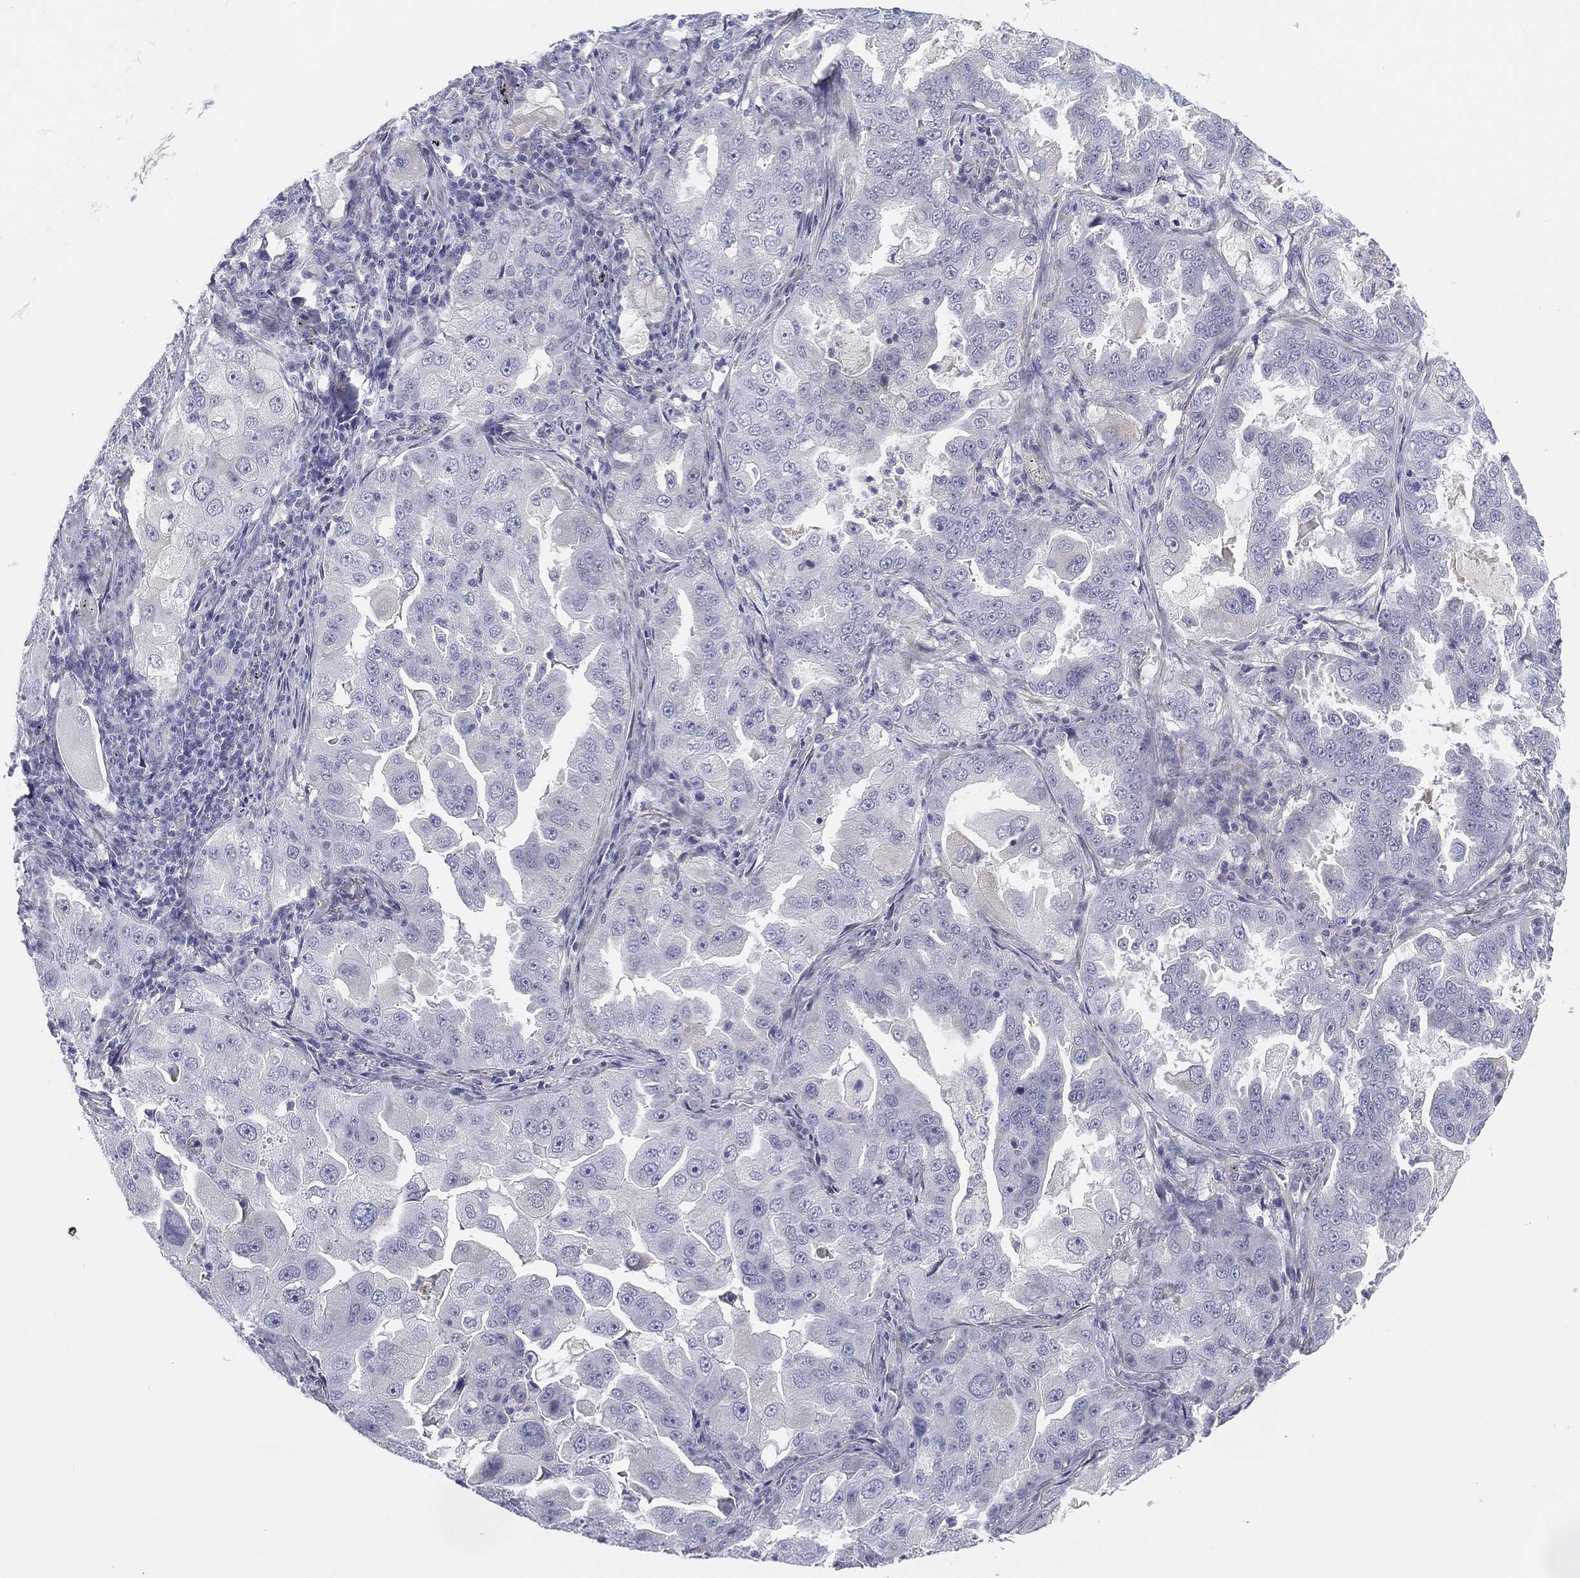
{"staining": {"intensity": "negative", "quantity": "none", "location": "none"}, "tissue": "lung cancer", "cell_type": "Tumor cells", "image_type": "cancer", "snomed": [{"axis": "morphology", "description": "Adenocarcinoma, NOS"}, {"axis": "topography", "description": "Lung"}], "caption": "Image shows no significant protein positivity in tumor cells of lung cancer. (DAB (3,3'-diaminobenzidine) IHC, high magnification).", "gene": "MLF1", "patient": {"sex": "female", "age": 61}}